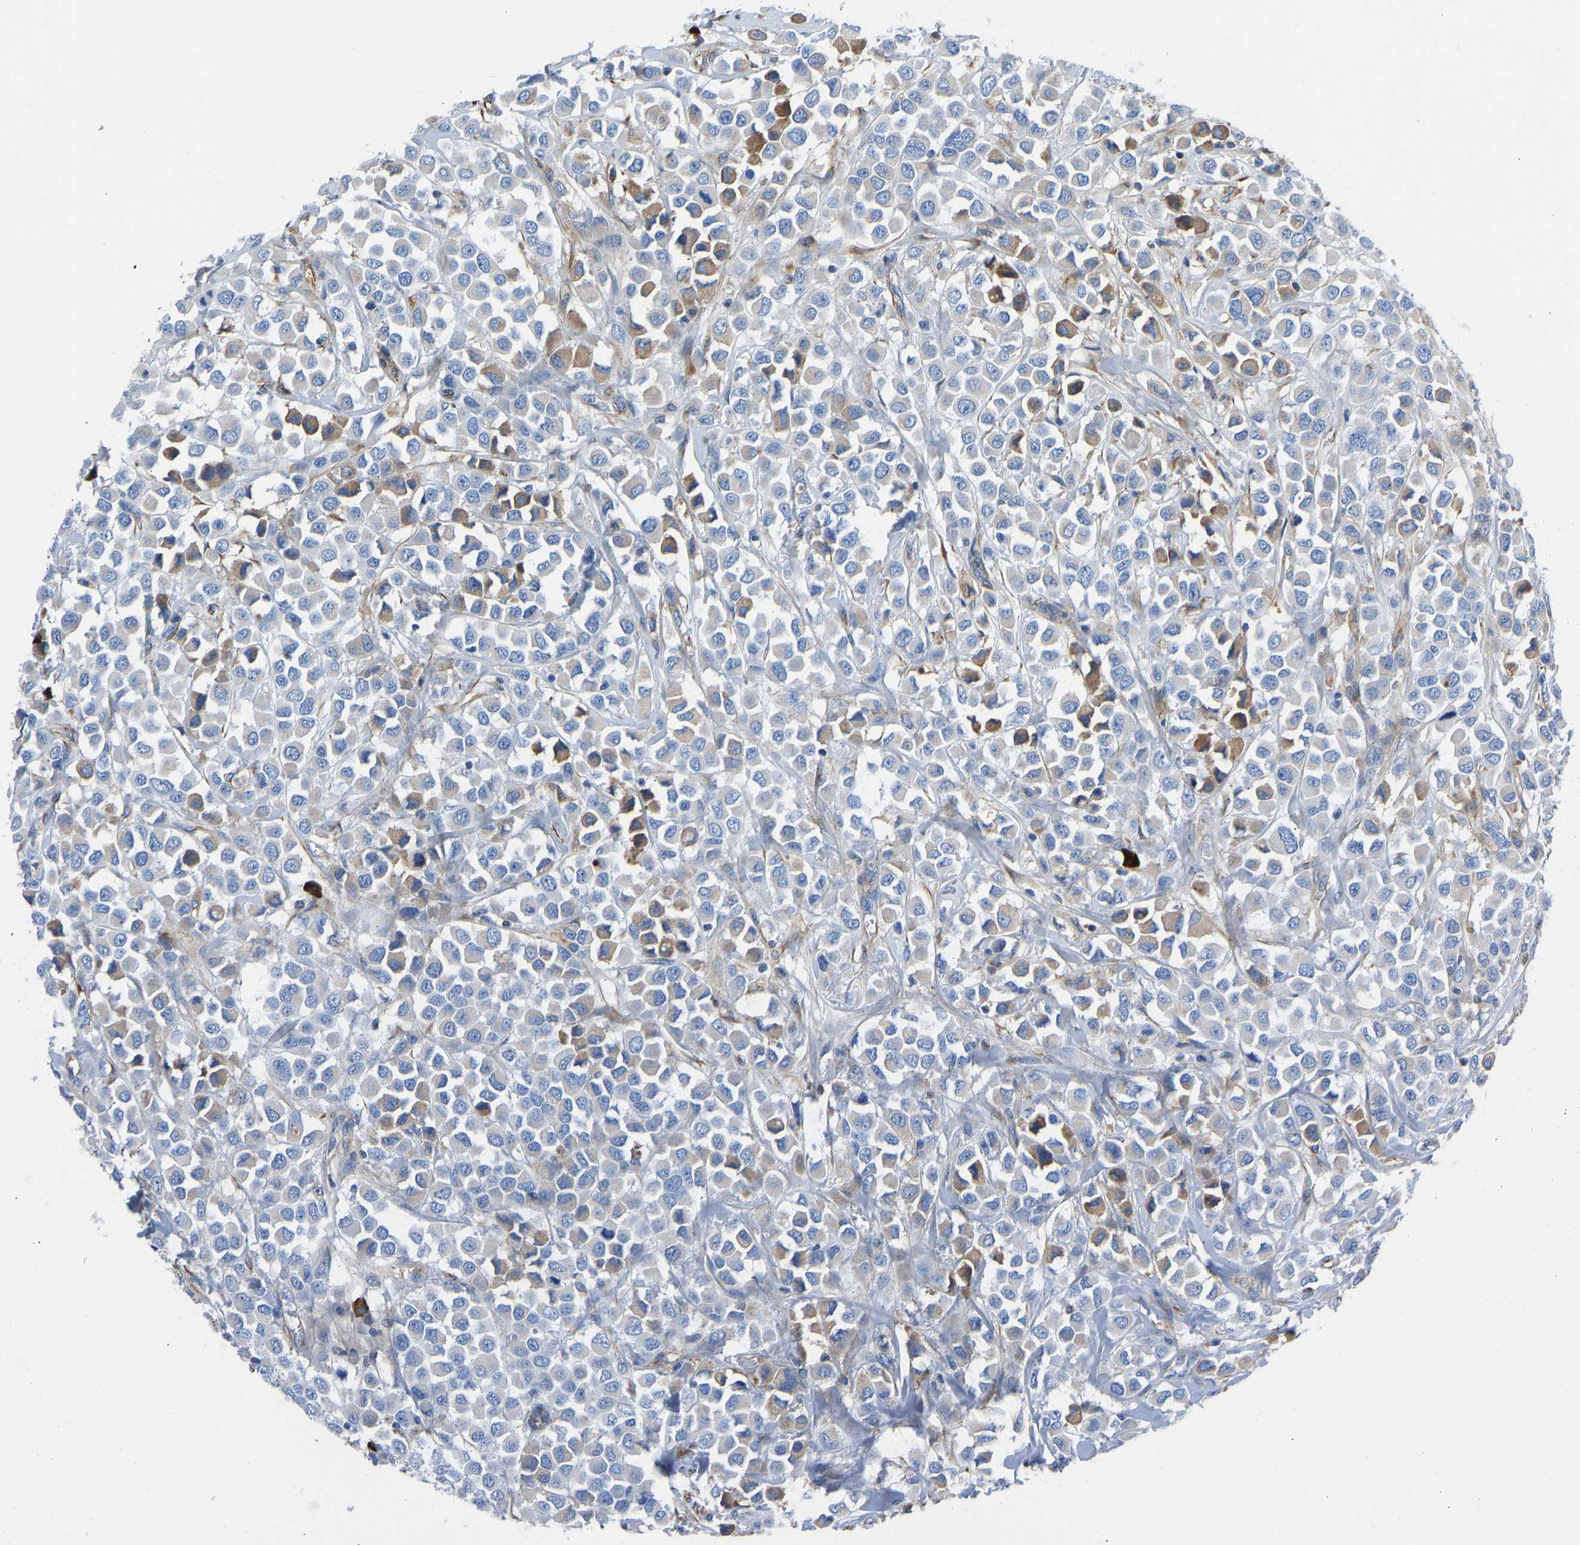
{"staining": {"intensity": "moderate", "quantity": "<25%", "location": "cytoplasmic/membranous"}, "tissue": "breast cancer", "cell_type": "Tumor cells", "image_type": "cancer", "snomed": [{"axis": "morphology", "description": "Duct carcinoma"}, {"axis": "topography", "description": "Breast"}], "caption": "A brown stain highlights moderate cytoplasmic/membranous positivity of a protein in human breast cancer tumor cells.", "gene": "HSPG2", "patient": {"sex": "female", "age": 61}}